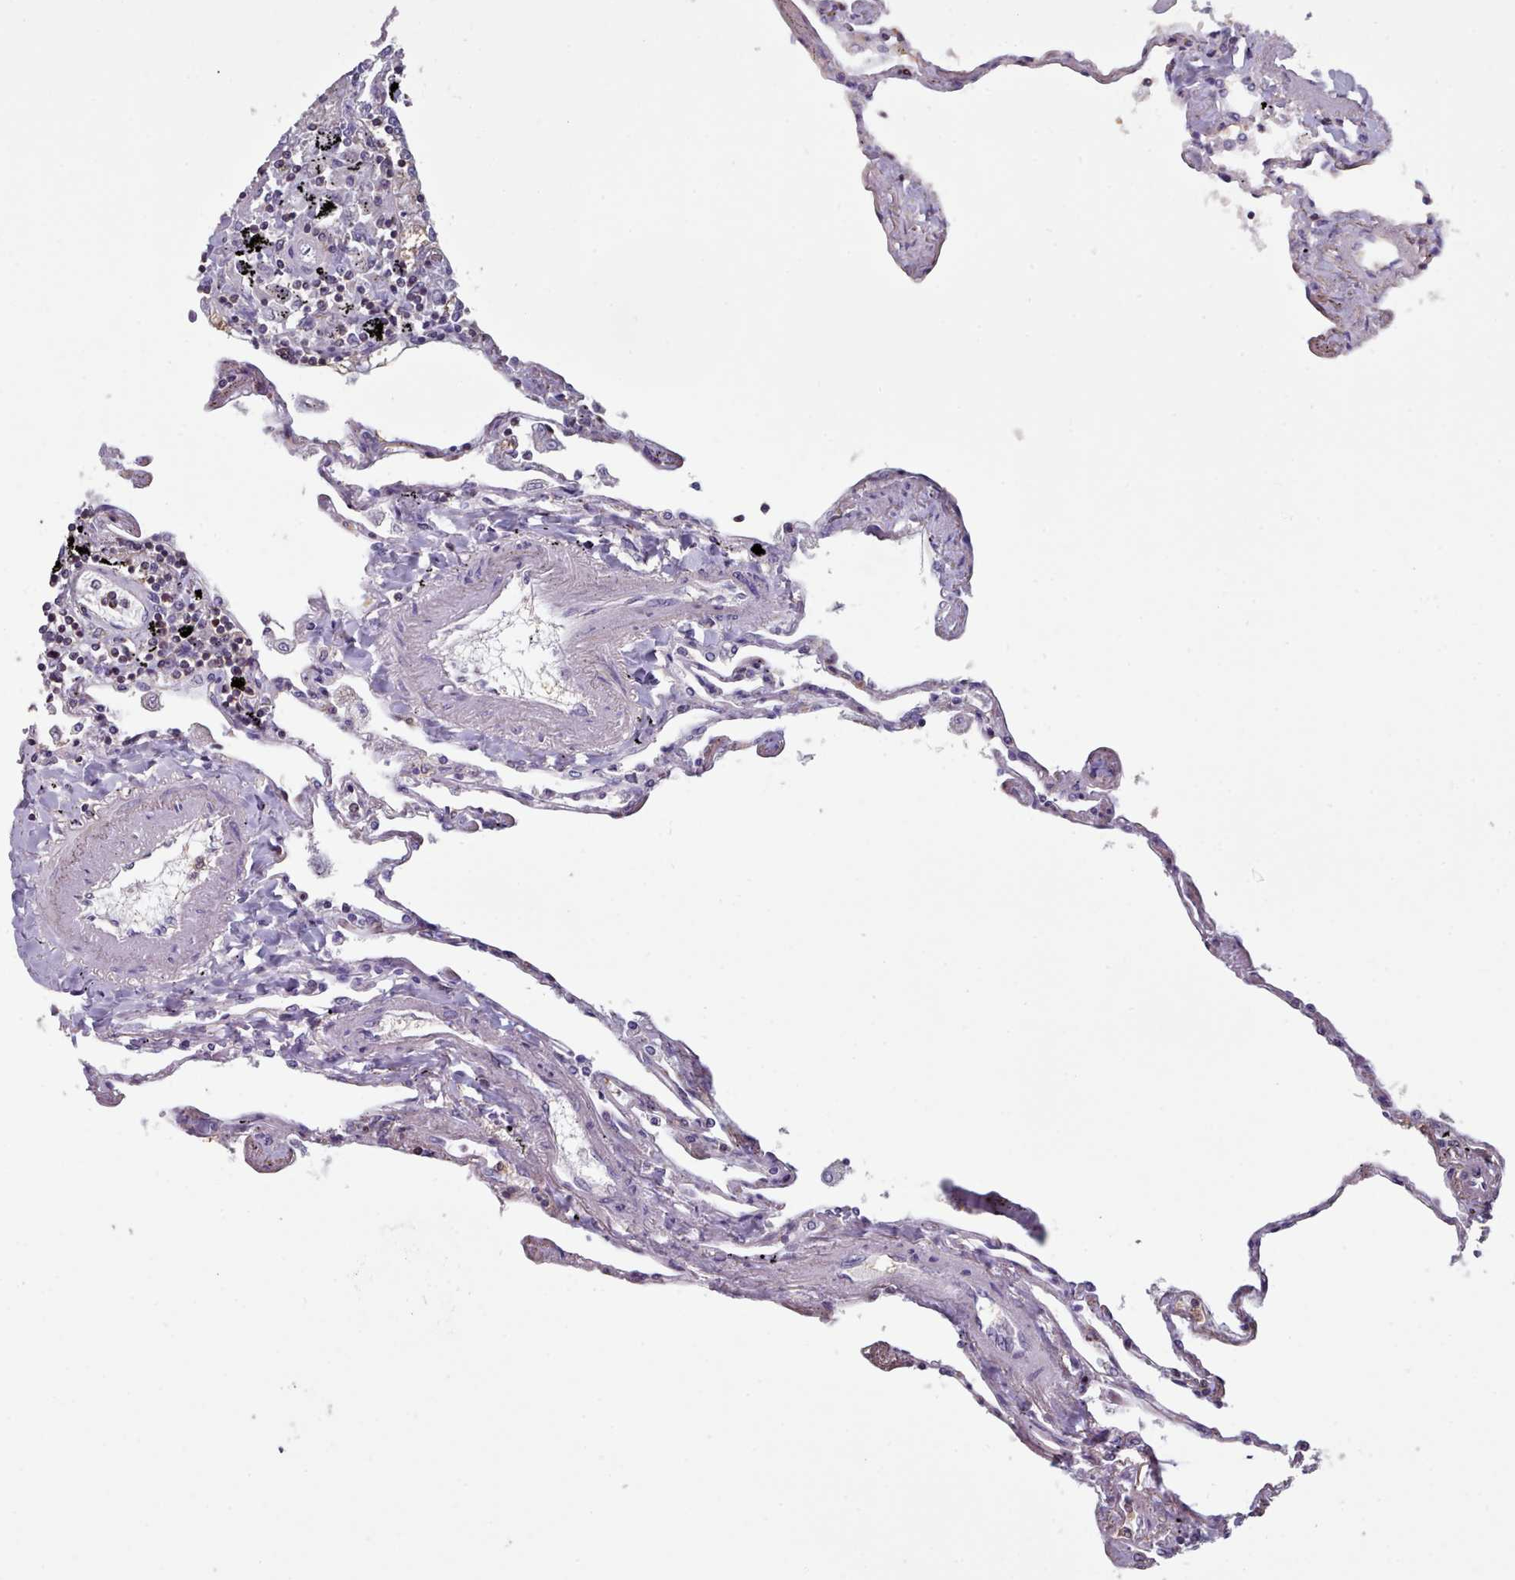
{"staining": {"intensity": "negative", "quantity": "none", "location": "none"}, "tissue": "lung", "cell_type": "Alveolar cells", "image_type": "normal", "snomed": [{"axis": "morphology", "description": "Normal tissue, NOS"}, {"axis": "topography", "description": "Lung"}], "caption": "Immunohistochemistry (IHC) micrograph of unremarkable lung: lung stained with DAB reveals no significant protein expression in alveolar cells. (Immunohistochemistry (IHC), brightfield microscopy, high magnification).", "gene": "RAC1", "patient": {"sex": "female", "age": 67}}